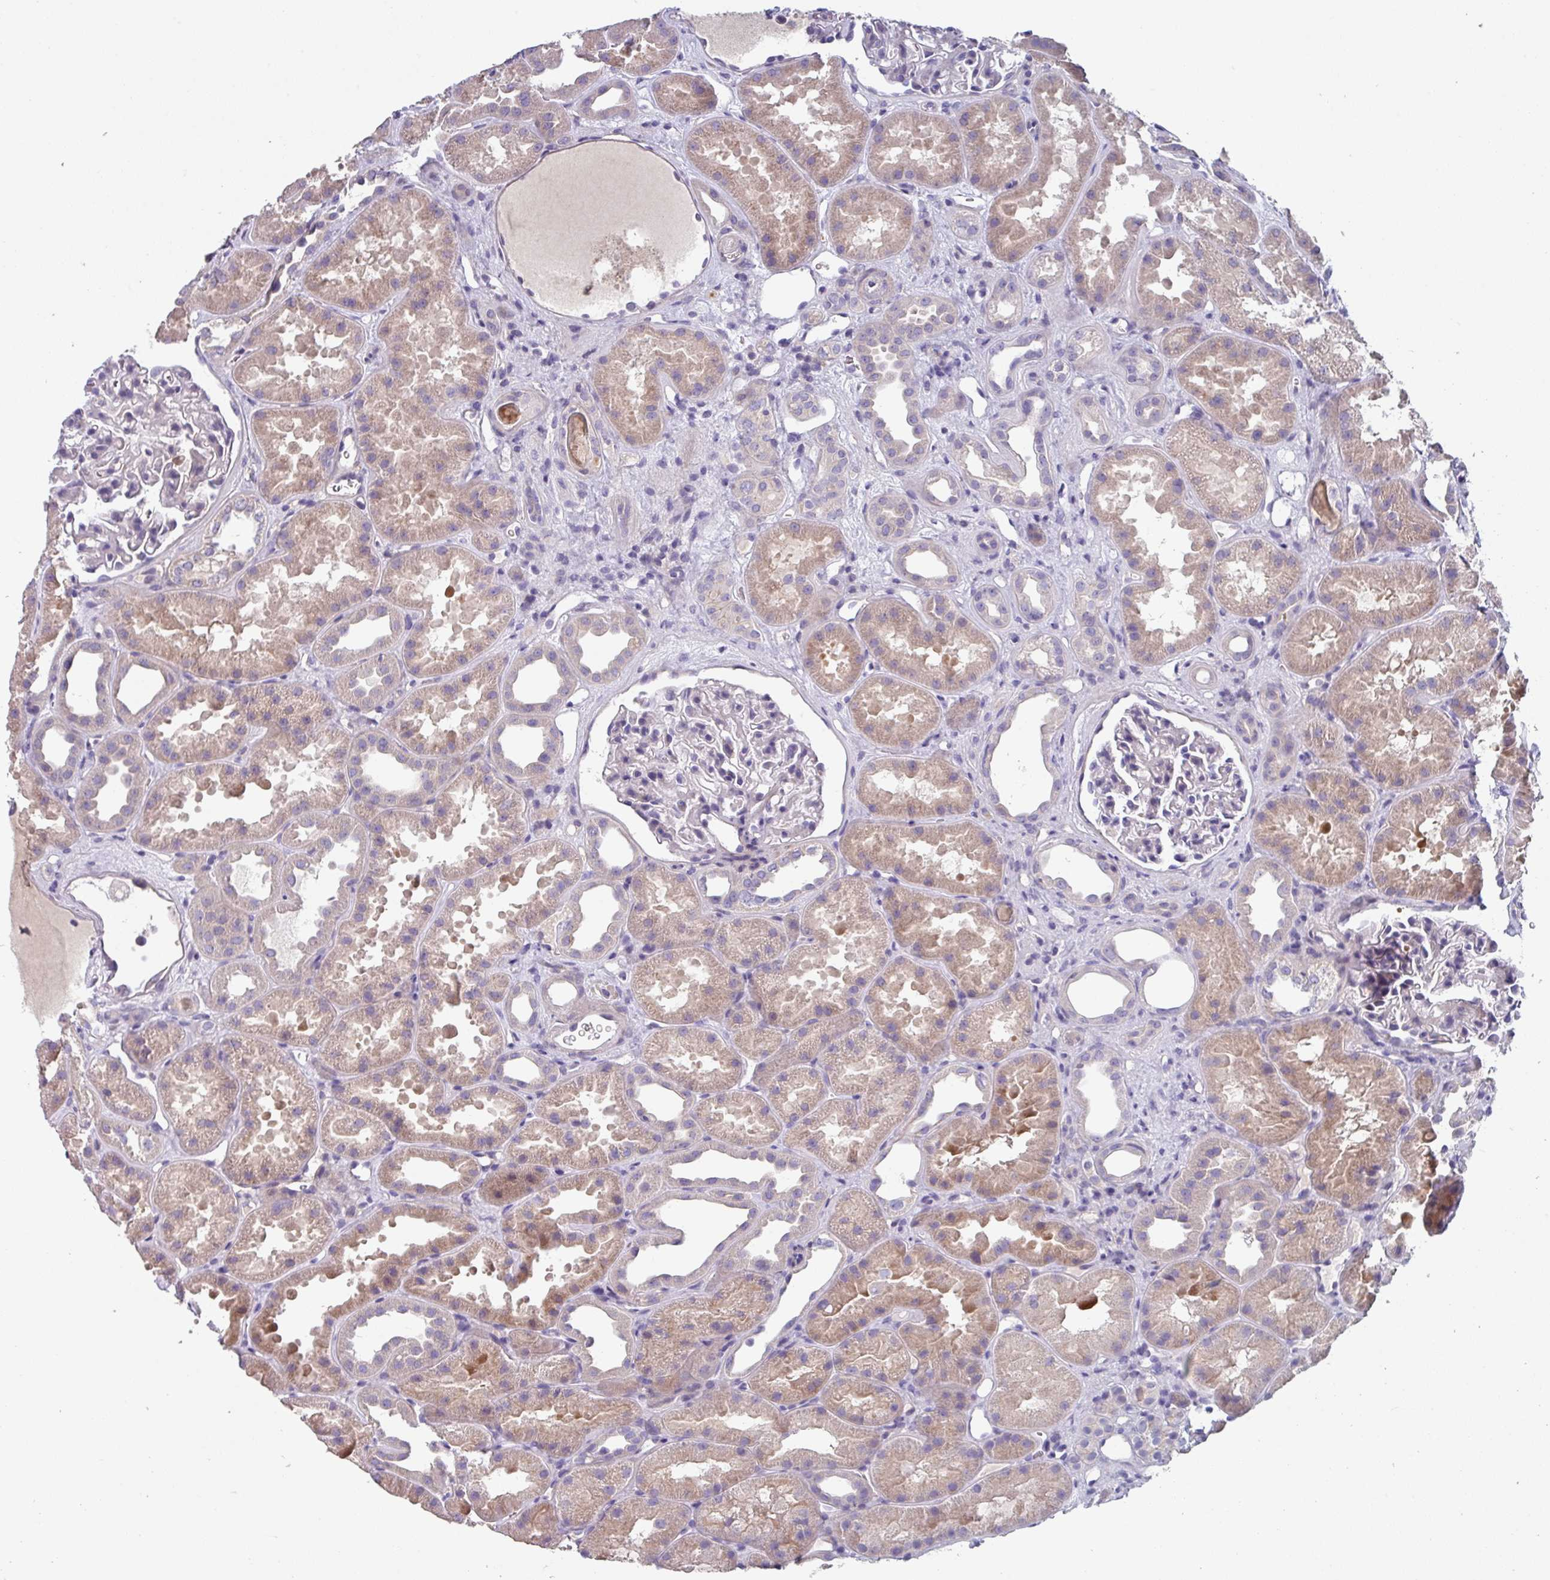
{"staining": {"intensity": "negative", "quantity": "none", "location": "none"}, "tissue": "kidney", "cell_type": "Cells in glomeruli", "image_type": "normal", "snomed": [{"axis": "morphology", "description": "Normal tissue, NOS"}, {"axis": "topography", "description": "Kidney"}], "caption": "High power microscopy micrograph of an immunohistochemistry (IHC) micrograph of normal kidney, revealing no significant expression in cells in glomeruli.", "gene": "TMEM132A", "patient": {"sex": "male", "age": 61}}